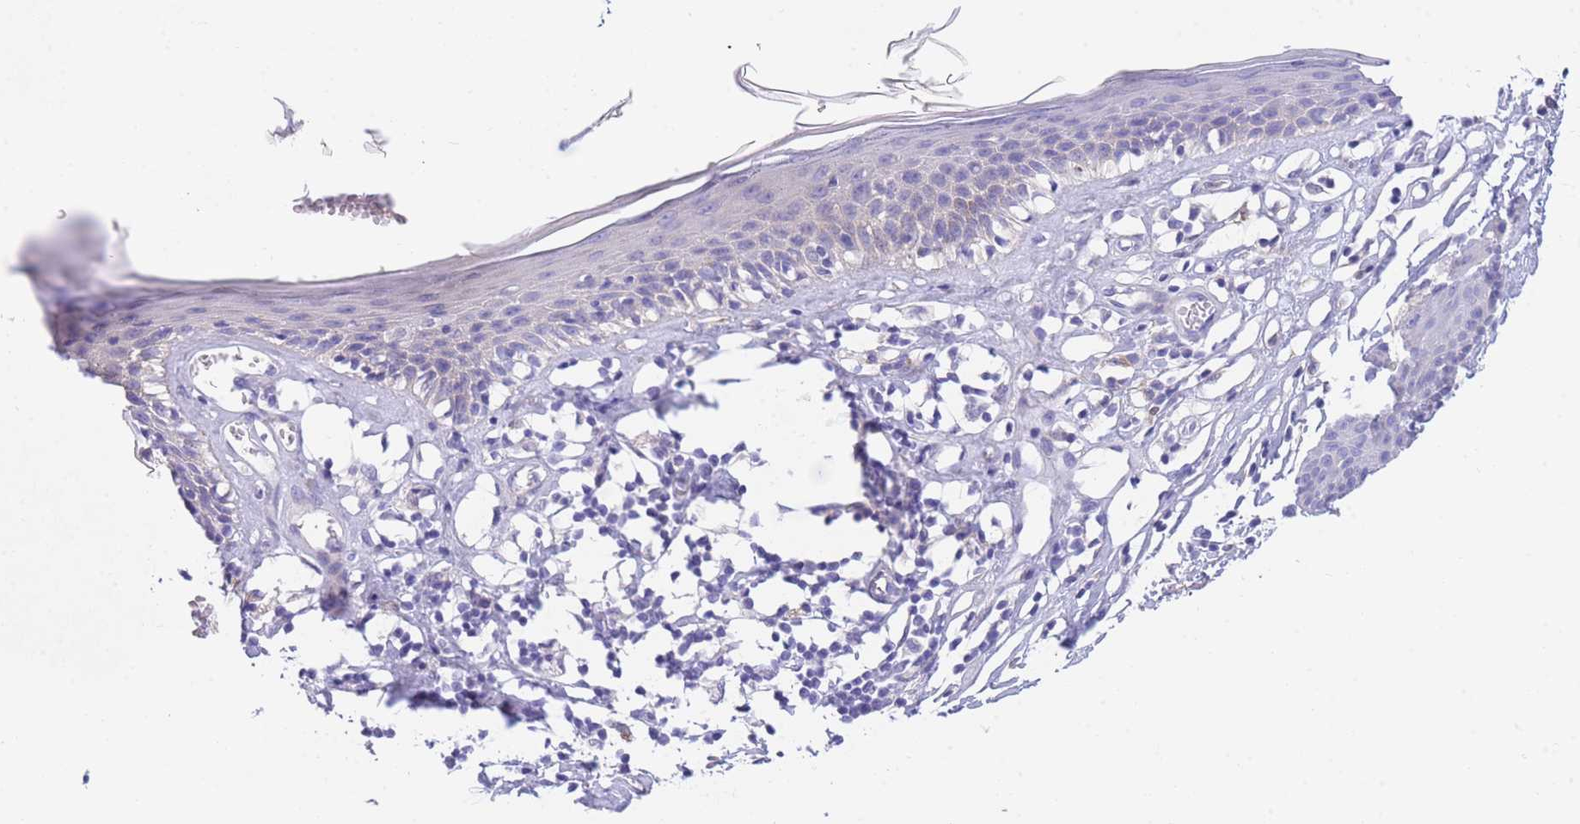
{"staining": {"intensity": "negative", "quantity": "none", "location": "none"}, "tissue": "skin", "cell_type": "Epidermal cells", "image_type": "normal", "snomed": [{"axis": "morphology", "description": "Normal tissue, NOS"}, {"axis": "topography", "description": "Adipose tissue"}, {"axis": "topography", "description": "Vascular tissue"}, {"axis": "topography", "description": "Vulva"}, {"axis": "topography", "description": "Peripheral nerve tissue"}], "caption": "This photomicrograph is of unremarkable skin stained with immunohistochemistry to label a protein in brown with the nuclei are counter-stained blue. There is no positivity in epidermal cells.", "gene": "PCDHB3", "patient": {"sex": "female", "age": 86}}